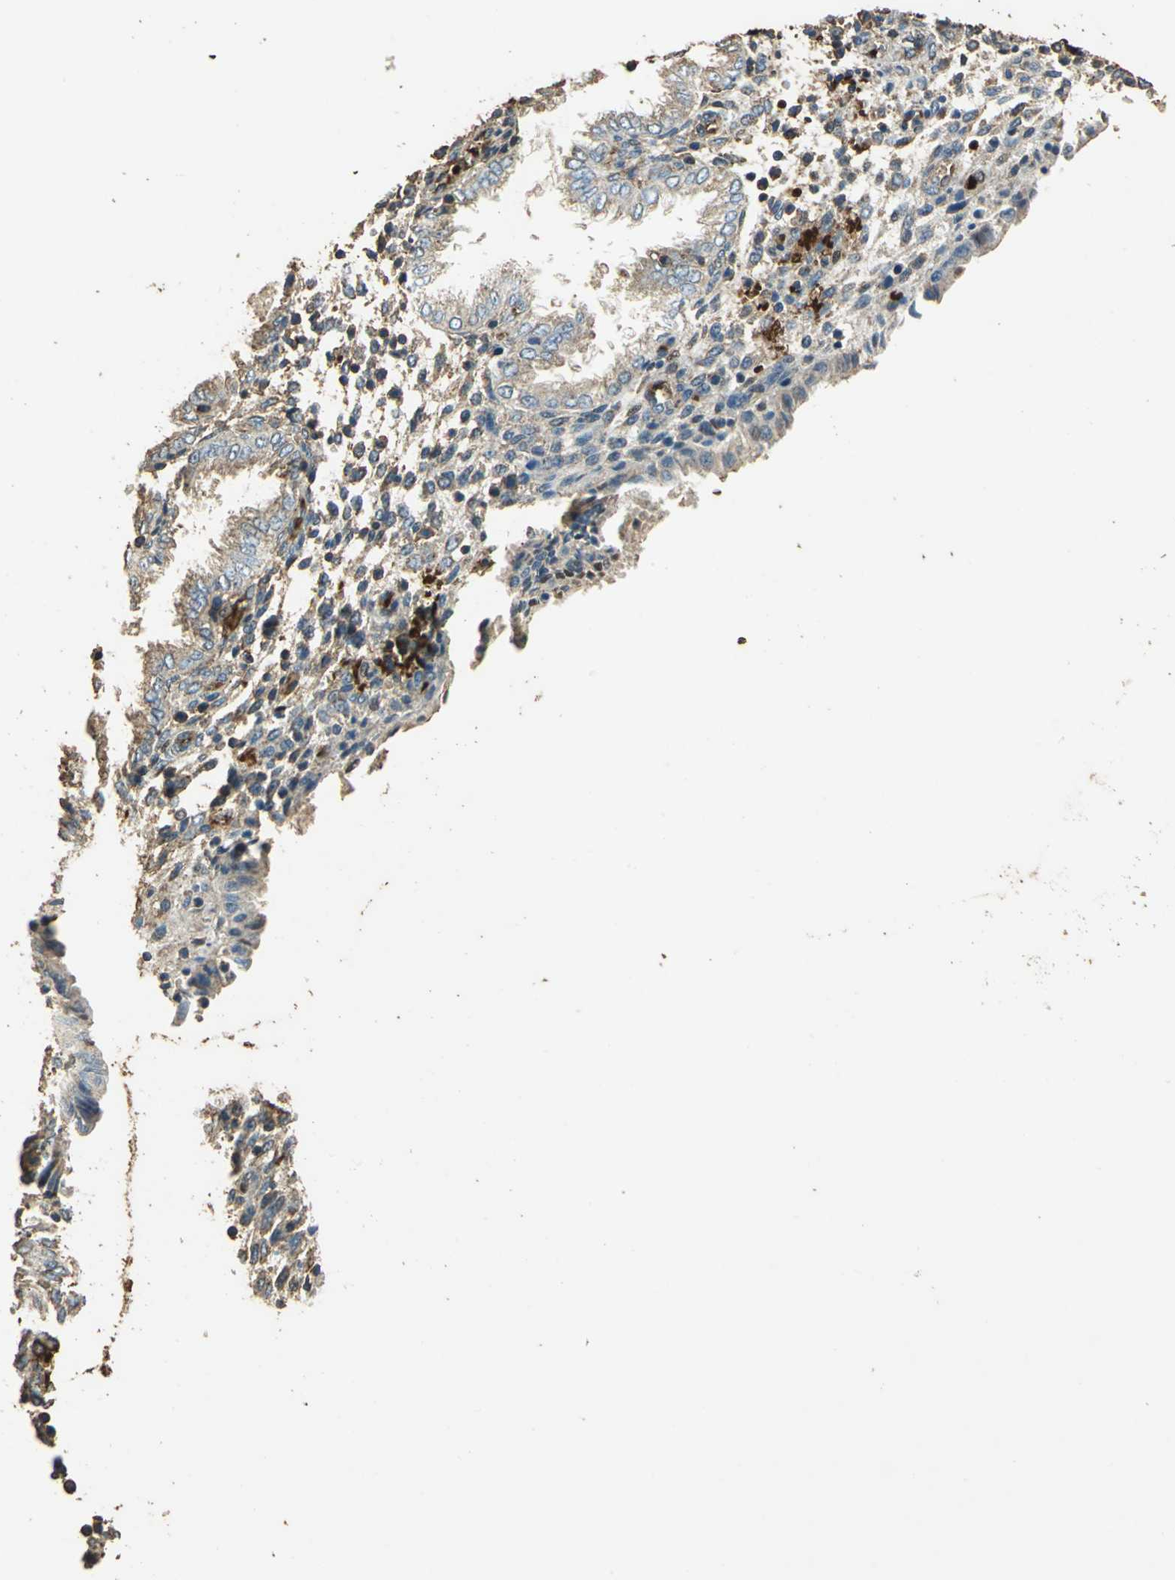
{"staining": {"intensity": "weak", "quantity": "25%-75%", "location": "cytoplasmic/membranous"}, "tissue": "endometrium", "cell_type": "Cells in endometrial stroma", "image_type": "normal", "snomed": [{"axis": "morphology", "description": "Normal tissue, NOS"}, {"axis": "topography", "description": "Endometrium"}], "caption": "High-magnification brightfield microscopy of unremarkable endometrium stained with DAB (3,3'-diaminobenzidine) (brown) and counterstained with hematoxylin (blue). cells in endometrial stroma exhibit weak cytoplasmic/membranous expression is identified in approximately25%-75% of cells.", "gene": "TRAPPC2", "patient": {"sex": "female", "age": 33}}